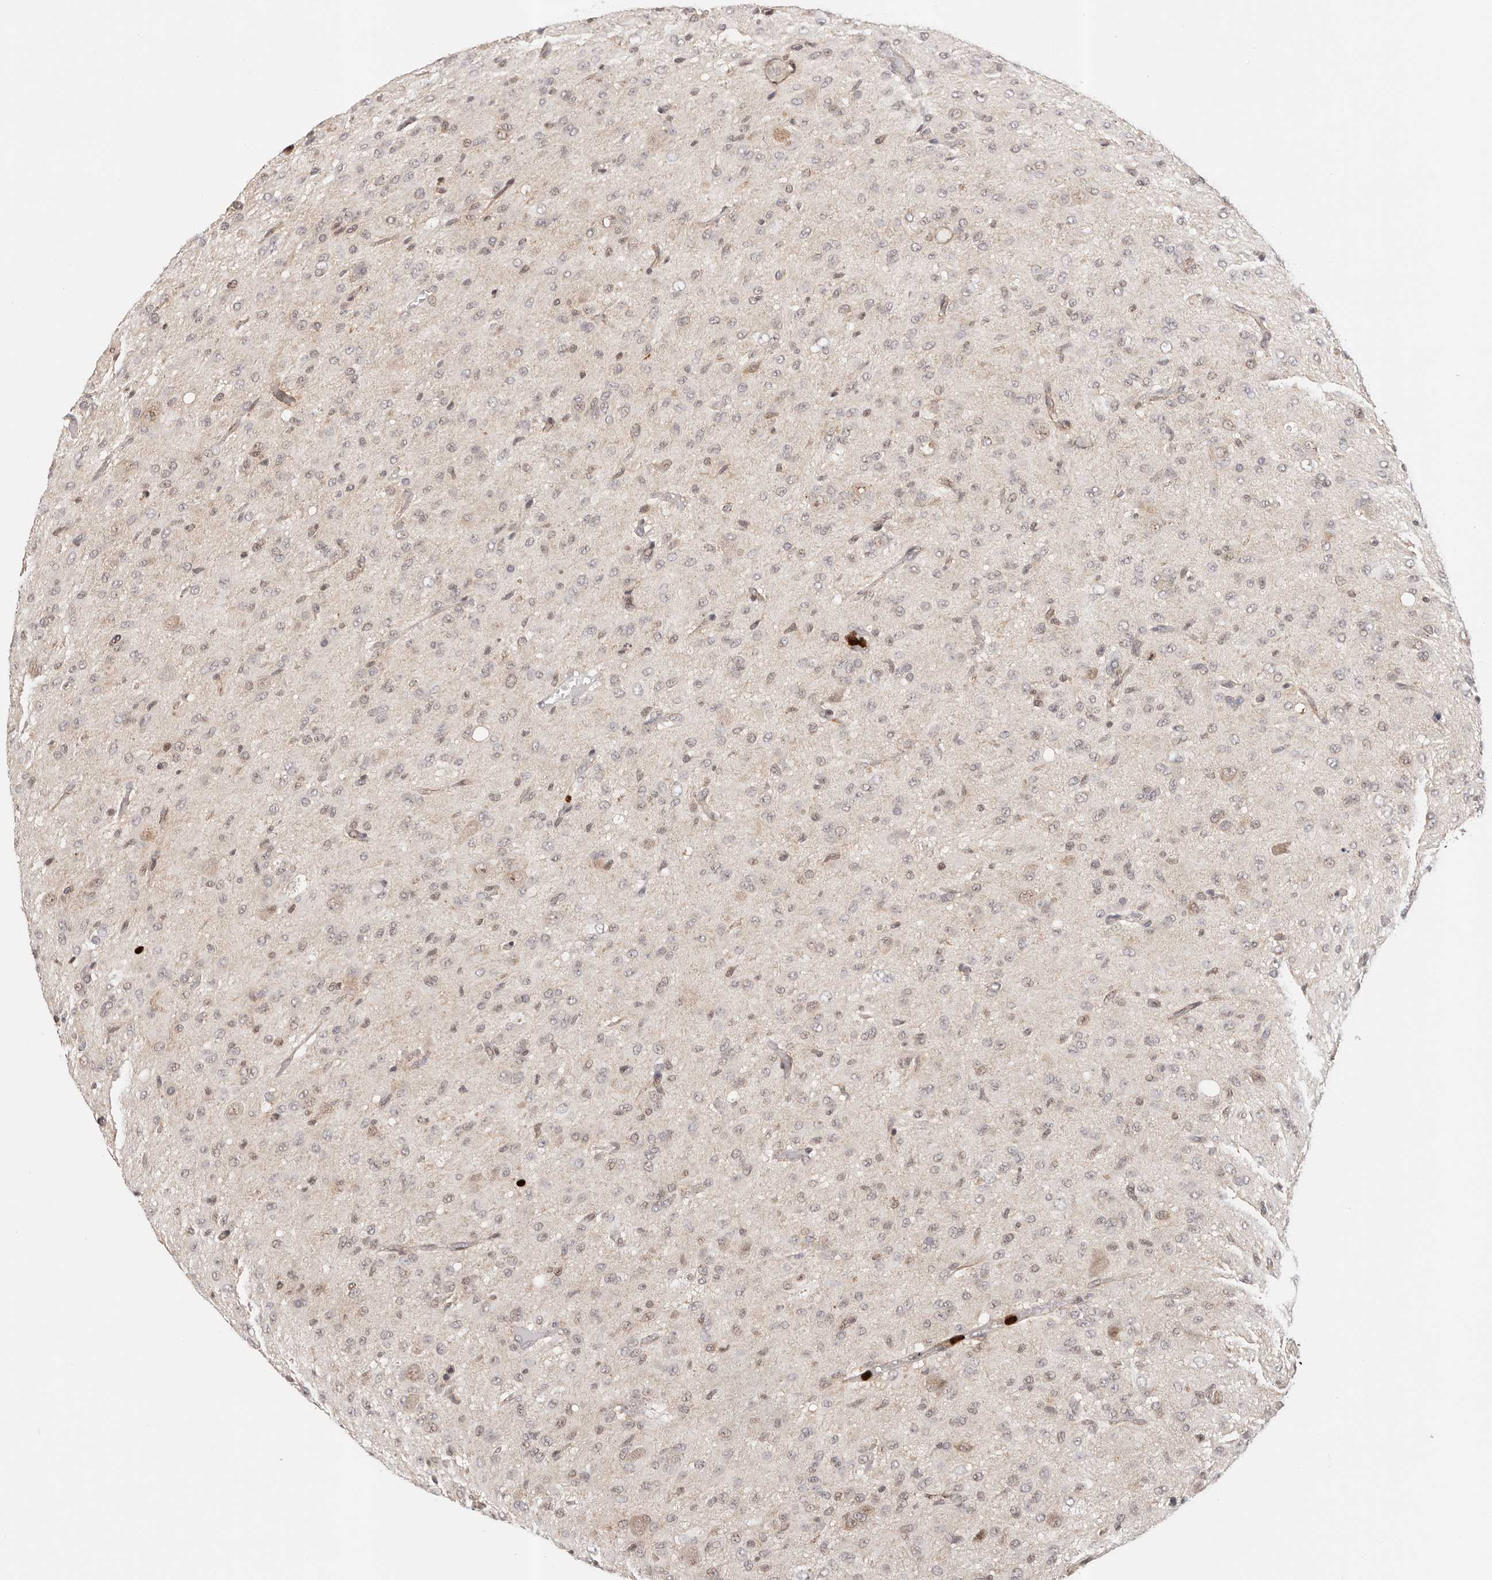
{"staining": {"intensity": "weak", "quantity": "<25%", "location": "nuclear"}, "tissue": "glioma", "cell_type": "Tumor cells", "image_type": "cancer", "snomed": [{"axis": "morphology", "description": "Glioma, malignant, High grade"}, {"axis": "topography", "description": "Brain"}], "caption": "There is no significant positivity in tumor cells of malignant glioma (high-grade). (Brightfield microscopy of DAB (3,3'-diaminobenzidine) IHC at high magnification).", "gene": "AFDN", "patient": {"sex": "female", "age": 59}}